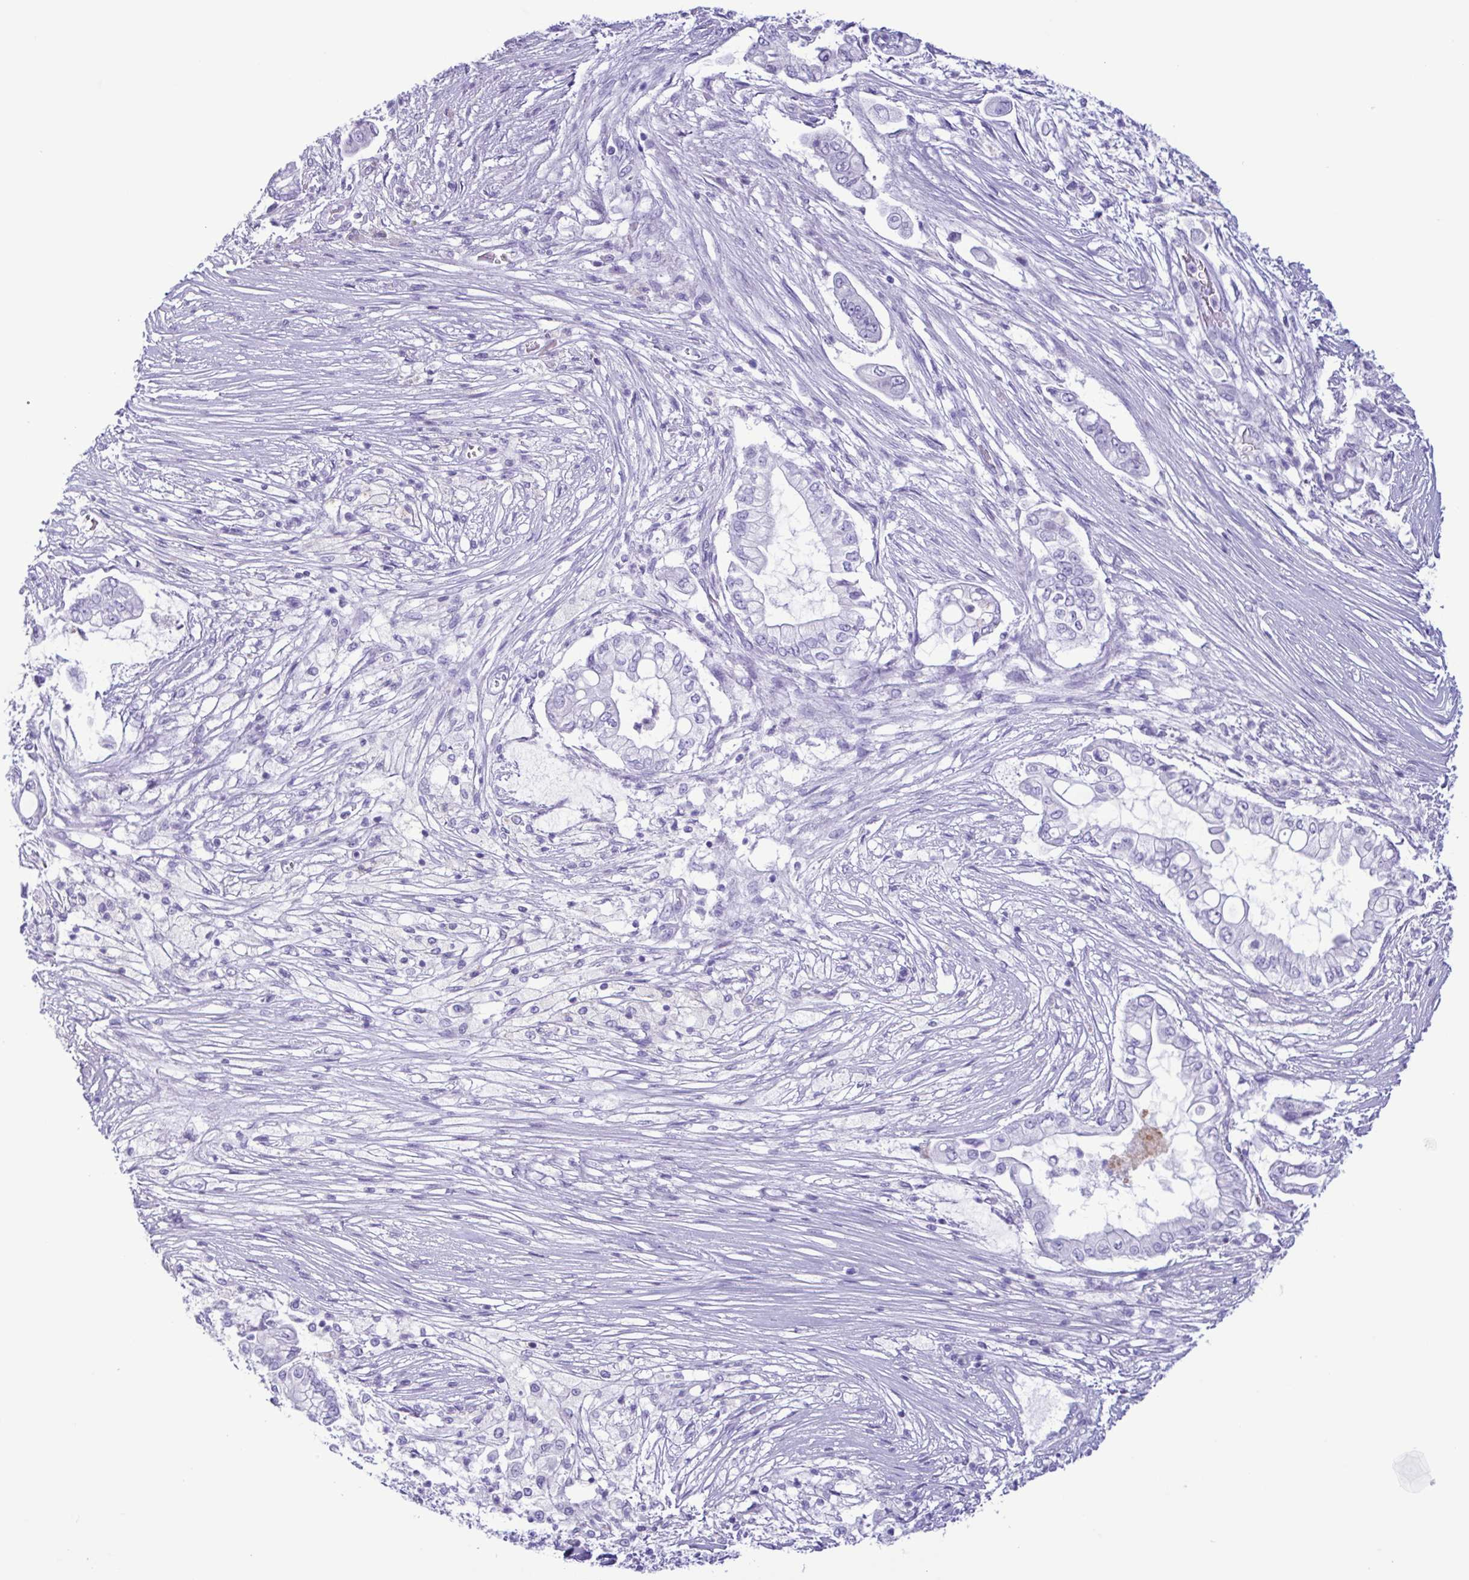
{"staining": {"intensity": "negative", "quantity": "none", "location": "none"}, "tissue": "pancreatic cancer", "cell_type": "Tumor cells", "image_type": "cancer", "snomed": [{"axis": "morphology", "description": "Adenocarcinoma, NOS"}, {"axis": "topography", "description": "Pancreas"}], "caption": "The photomicrograph displays no significant expression in tumor cells of pancreatic cancer.", "gene": "LTF", "patient": {"sex": "female", "age": 69}}